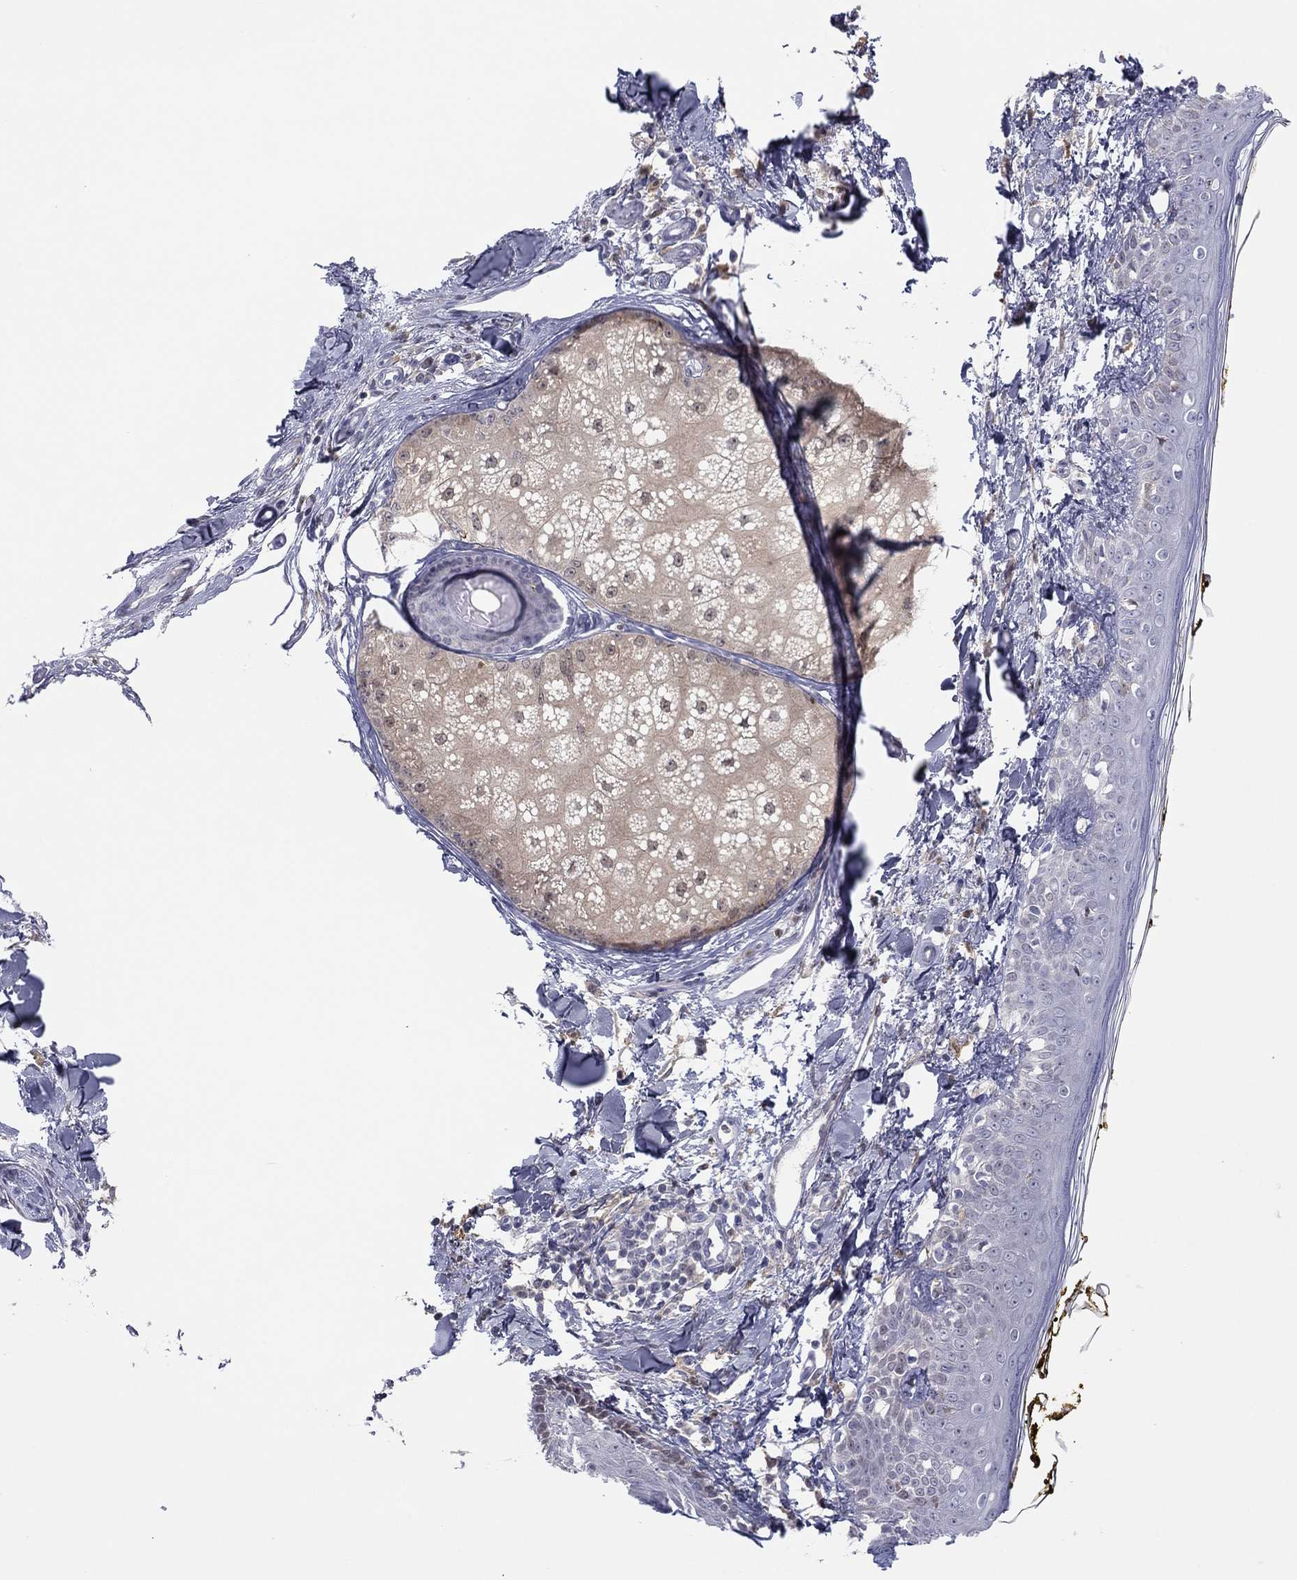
{"staining": {"intensity": "weak", "quantity": "25%-75%", "location": "cytoplasmic/membranous"}, "tissue": "skin", "cell_type": "Fibroblasts", "image_type": "normal", "snomed": [{"axis": "morphology", "description": "Normal tissue, NOS"}, {"axis": "topography", "description": "Skin"}], "caption": "A histopathology image of skin stained for a protein displays weak cytoplasmic/membranous brown staining in fibroblasts. (brown staining indicates protein expression, while blue staining denotes nuclei).", "gene": "PDXK", "patient": {"sex": "male", "age": 76}}